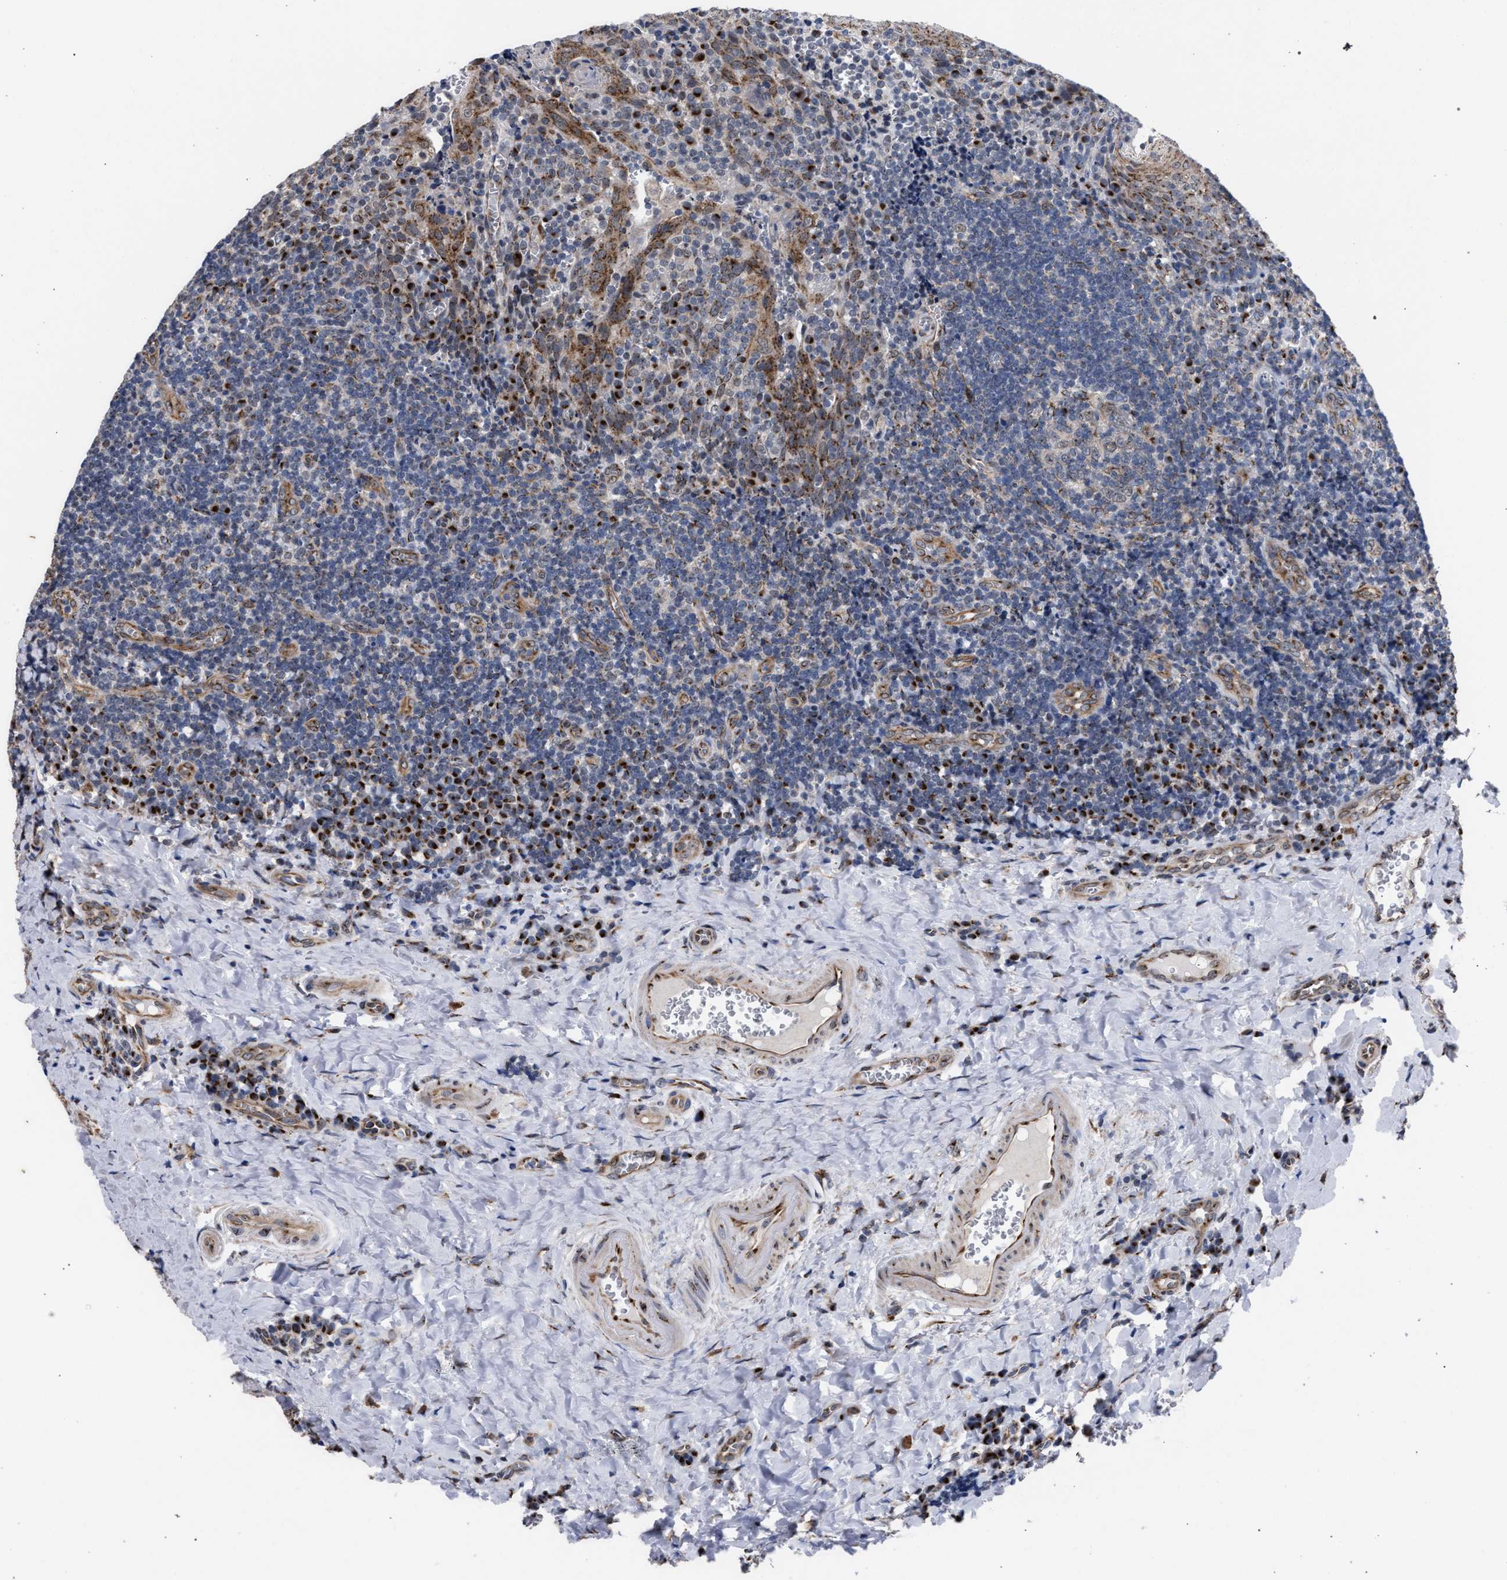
{"staining": {"intensity": "strong", "quantity": "<25%", "location": "cytoplasmic/membranous"}, "tissue": "tonsil", "cell_type": "Germinal center cells", "image_type": "normal", "snomed": [{"axis": "morphology", "description": "Normal tissue, NOS"}, {"axis": "morphology", "description": "Inflammation, NOS"}, {"axis": "topography", "description": "Tonsil"}], "caption": "Immunohistochemistry of benign human tonsil shows medium levels of strong cytoplasmic/membranous positivity in approximately <25% of germinal center cells.", "gene": "GOLGA2", "patient": {"sex": "female", "age": 31}}